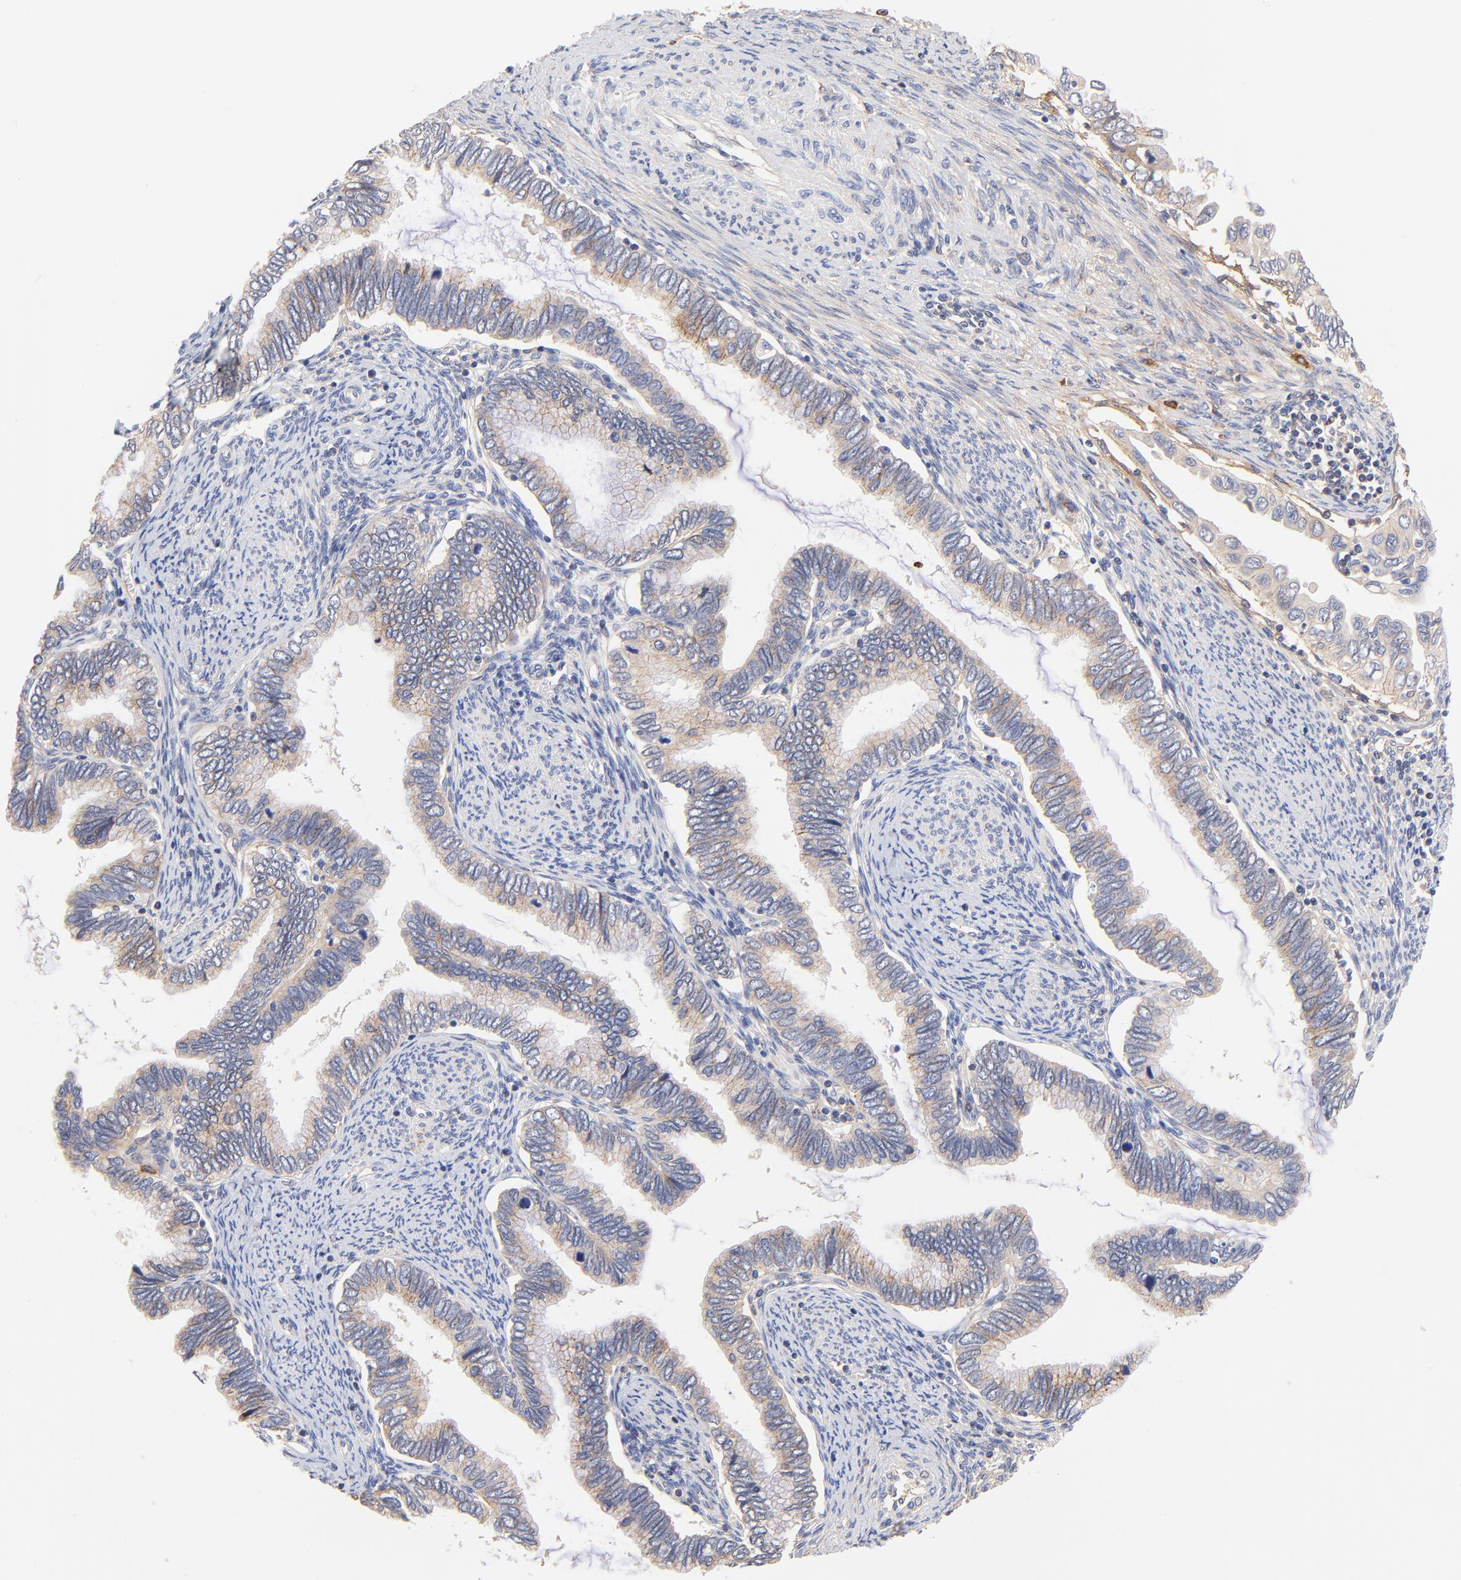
{"staining": {"intensity": "weak", "quantity": "25%-75%", "location": "cytoplasmic/membranous"}, "tissue": "cervical cancer", "cell_type": "Tumor cells", "image_type": "cancer", "snomed": [{"axis": "morphology", "description": "Adenocarcinoma, NOS"}, {"axis": "topography", "description": "Cervix"}], "caption": "An immunohistochemistry (IHC) histopathology image of tumor tissue is shown. Protein staining in brown shows weak cytoplasmic/membranous positivity in cervical cancer (adenocarcinoma) within tumor cells.", "gene": "PTK7", "patient": {"sex": "female", "age": 49}}